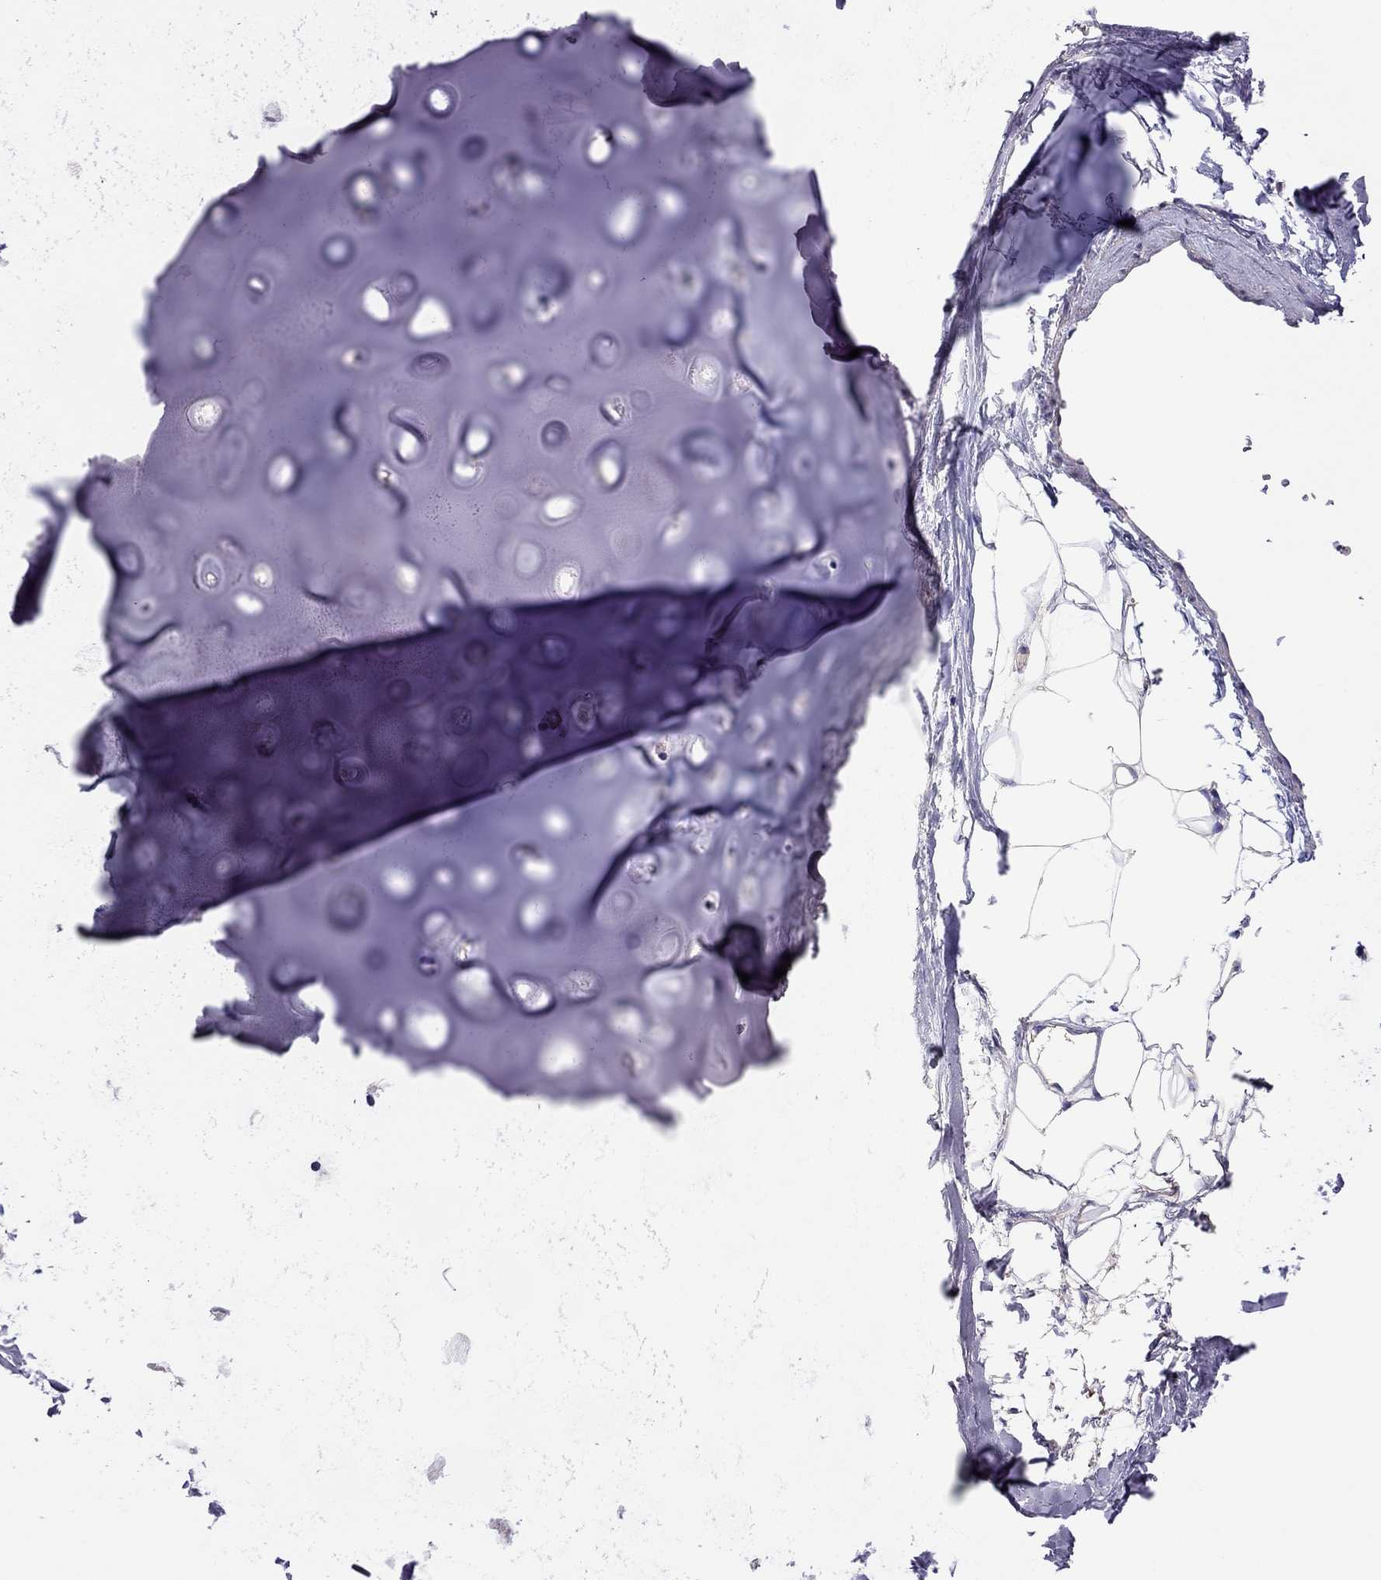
{"staining": {"intensity": "negative", "quantity": "none", "location": "none"}, "tissue": "adipose tissue", "cell_type": "Adipocytes", "image_type": "normal", "snomed": [{"axis": "morphology", "description": "Normal tissue, NOS"}, {"axis": "topography", "description": "Cartilage tissue"}, {"axis": "topography", "description": "Bronchus"}], "caption": "A histopathology image of adipose tissue stained for a protein reveals no brown staining in adipocytes. (Stains: DAB (3,3'-diaminobenzidine) IHC with hematoxylin counter stain, Microscopy: brightfield microscopy at high magnification).", "gene": "TEX22", "patient": {"sex": "male", "age": 58}}